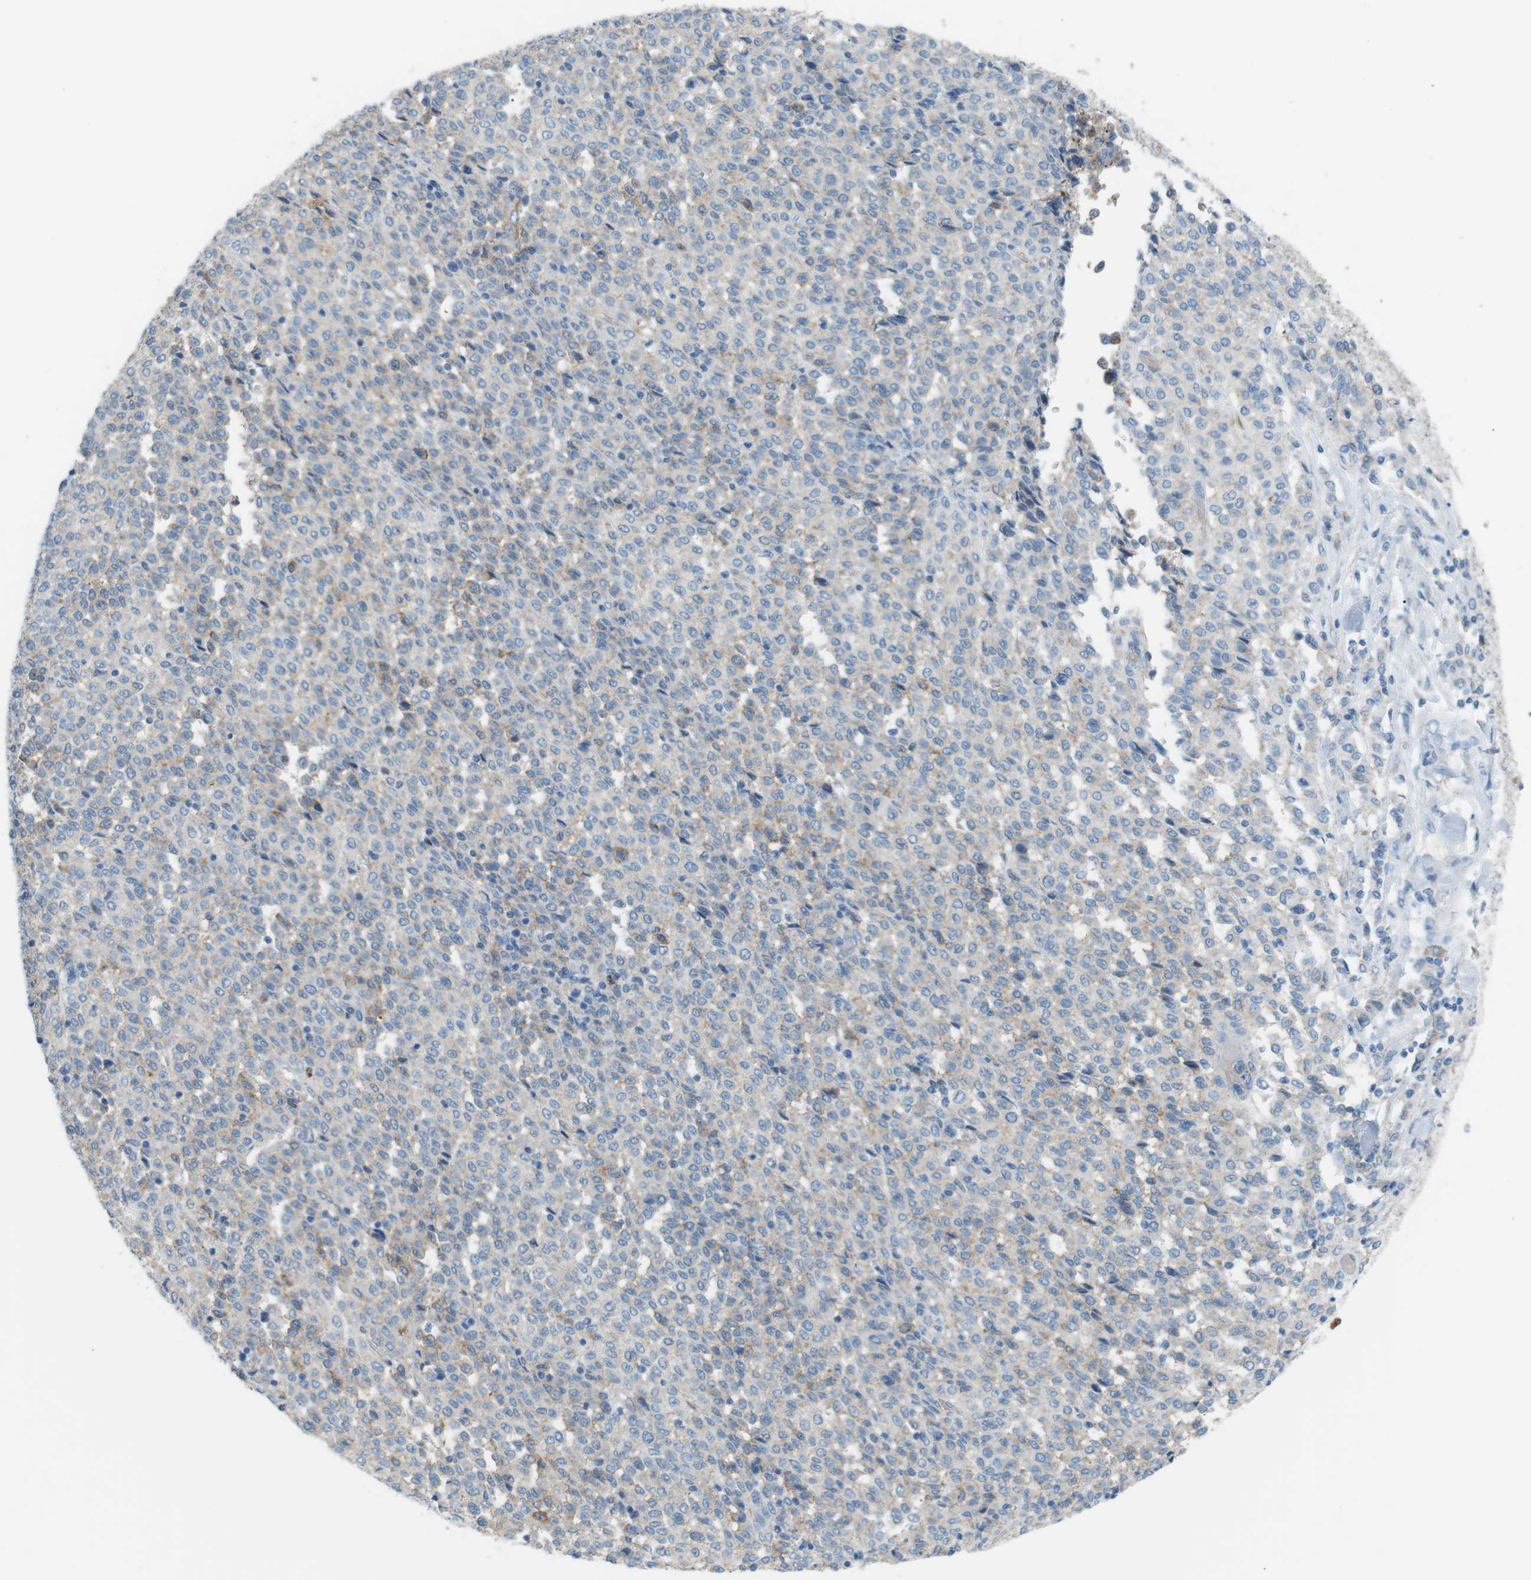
{"staining": {"intensity": "negative", "quantity": "none", "location": "none"}, "tissue": "melanoma", "cell_type": "Tumor cells", "image_type": "cancer", "snomed": [{"axis": "morphology", "description": "Malignant melanoma, Metastatic site"}, {"axis": "topography", "description": "Pancreas"}], "caption": "DAB immunohistochemical staining of malignant melanoma (metastatic site) displays no significant staining in tumor cells. (IHC, brightfield microscopy, high magnification).", "gene": "VAMP1", "patient": {"sex": "female", "age": 30}}